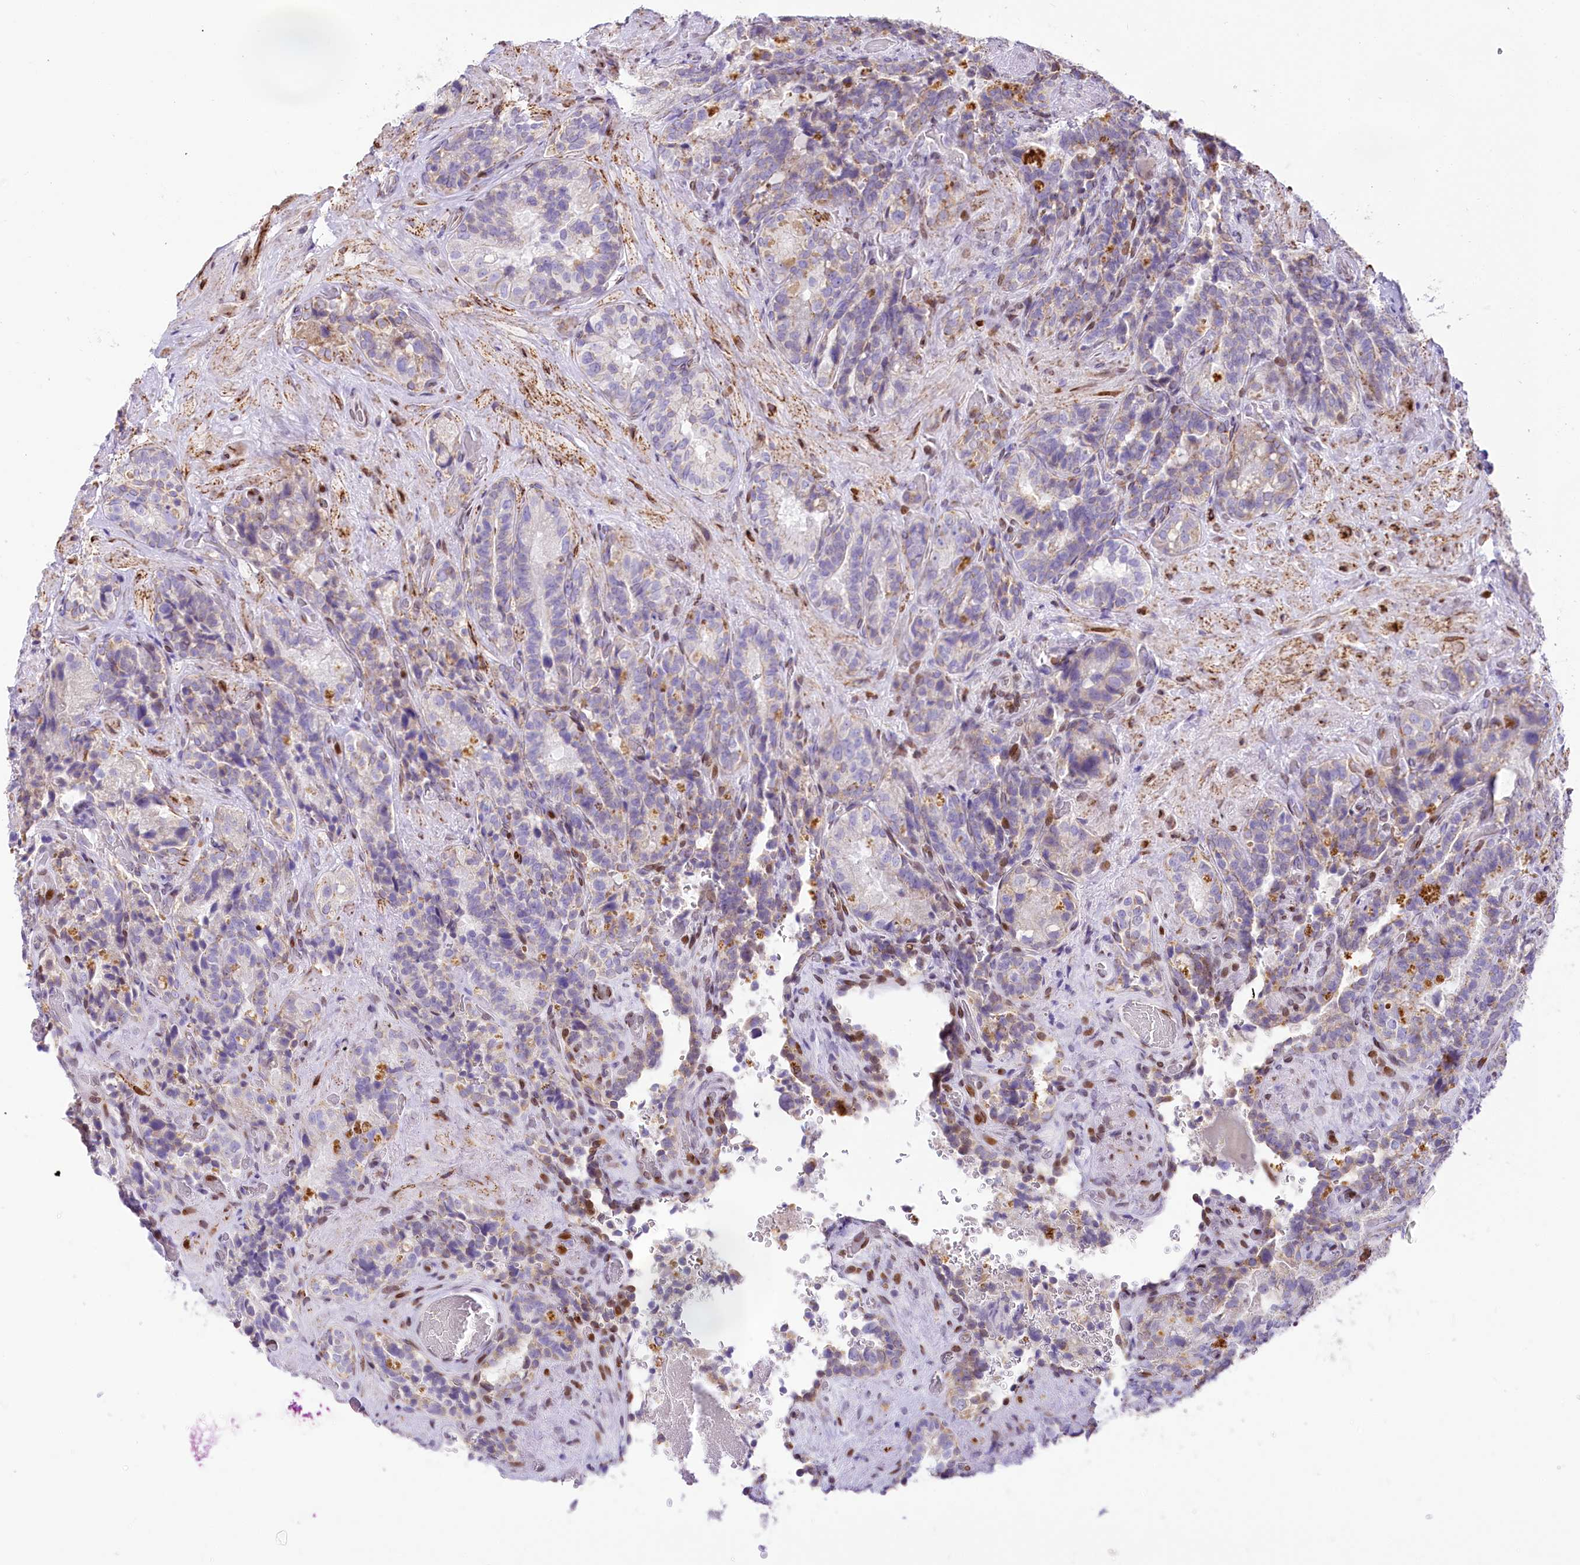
{"staining": {"intensity": "negative", "quantity": "none", "location": "none"}, "tissue": "seminal vesicle", "cell_type": "Glandular cells", "image_type": "normal", "snomed": [{"axis": "morphology", "description": "Normal tissue, NOS"}, {"axis": "topography", "description": "Prostate and seminal vesicle, NOS"}, {"axis": "topography", "description": "Prostate"}, {"axis": "topography", "description": "Seminal veicle"}], "caption": "An immunohistochemistry (IHC) photomicrograph of unremarkable seminal vesicle is shown. There is no staining in glandular cells of seminal vesicle. (Stains: DAB (3,3'-diaminobenzidine) immunohistochemistry (IHC) with hematoxylin counter stain, Microscopy: brightfield microscopy at high magnification).", "gene": "PPIP5K2", "patient": {"sex": "male", "age": 67}}